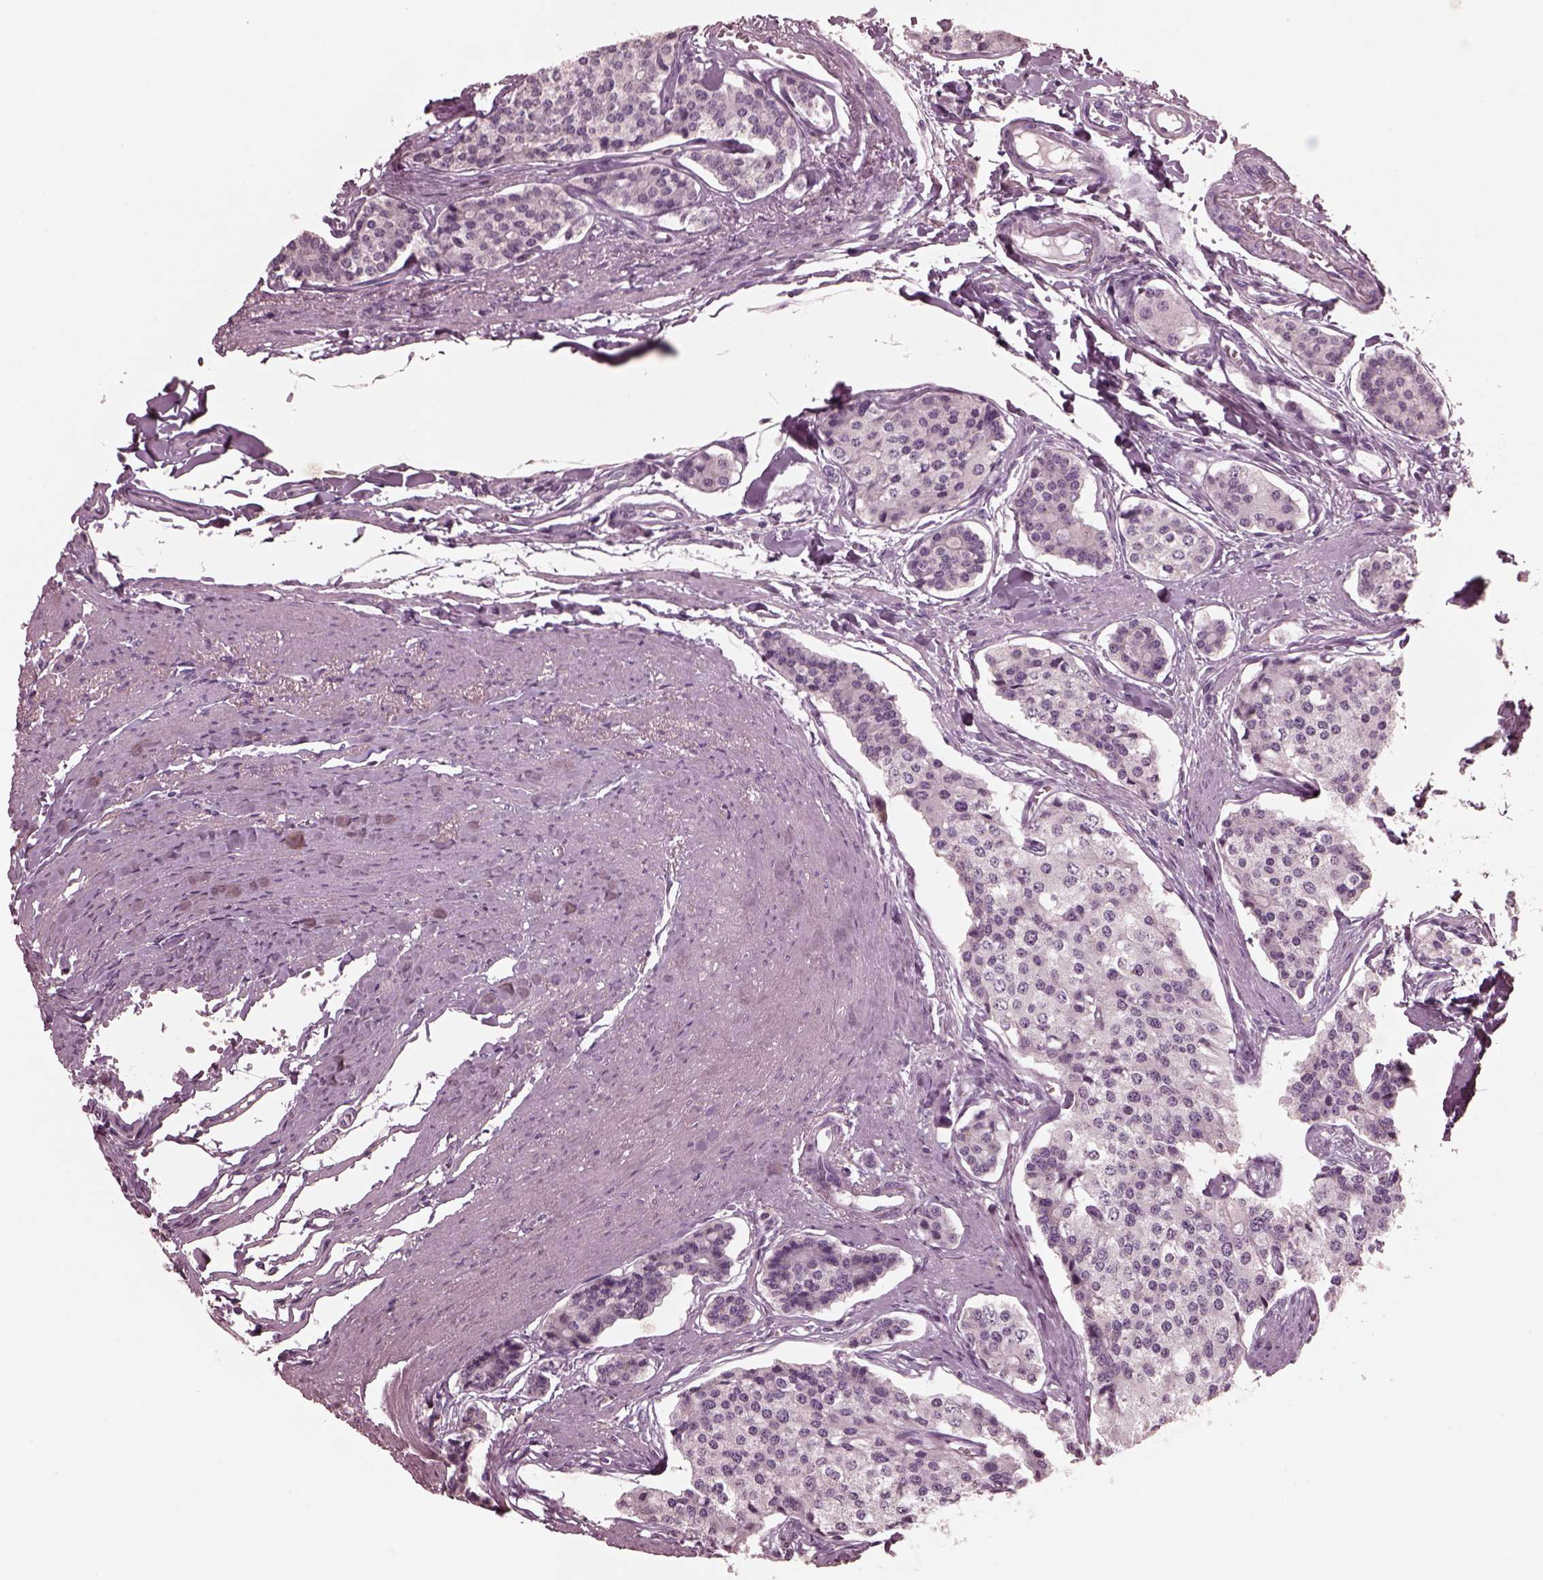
{"staining": {"intensity": "negative", "quantity": "none", "location": "none"}, "tissue": "carcinoid", "cell_type": "Tumor cells", "image_type": "cancer", "snomed": [{"axis": "morphology", "description": "Carcinoid, malignant, NOS"}, {"axis": "topography", "description": "Small intestine"}], "caption": "This is an immunohistochemistry photomicrograph of carcinoid (malignant). There is no staining in tumor cells.", "gene": "CGA", "patient": {"sex": "female", "age": 65}}